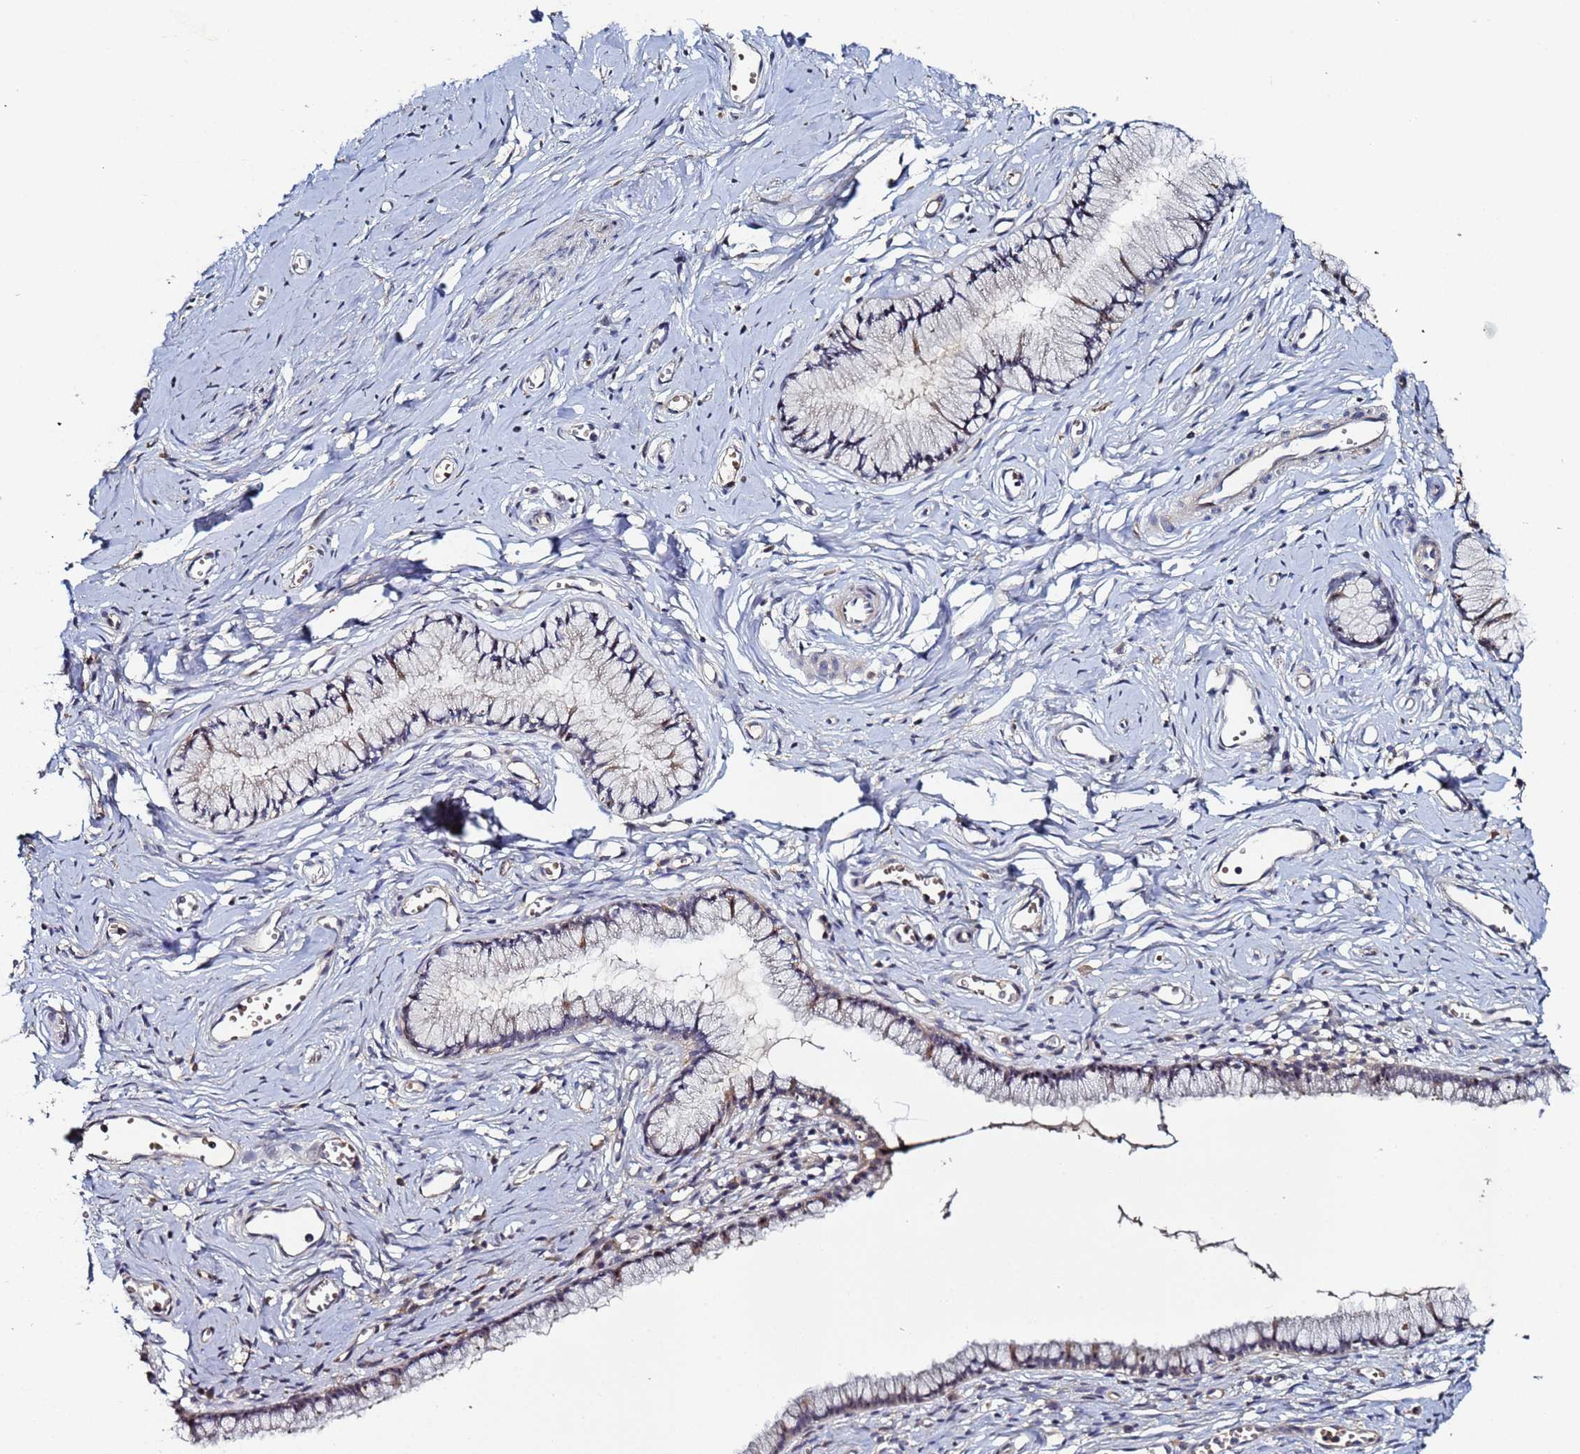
{"staining": {"intensity": "negative", "quantity": "none", "location": "none"}, "tissue": "cervix", "cell_type": "Glandular cells", "image_type": "normal", "snomed": [{"axis": "morphology", "description": "Normal tissue, NOS"}, {"axis": "topography", "description": "Cervix"}], "caption": "Protein analysis of benign cervix demonstrates no significant positivity in glandular cells.", "gene": "OSER1", "patient": {"sex": "female", "age": 40}}